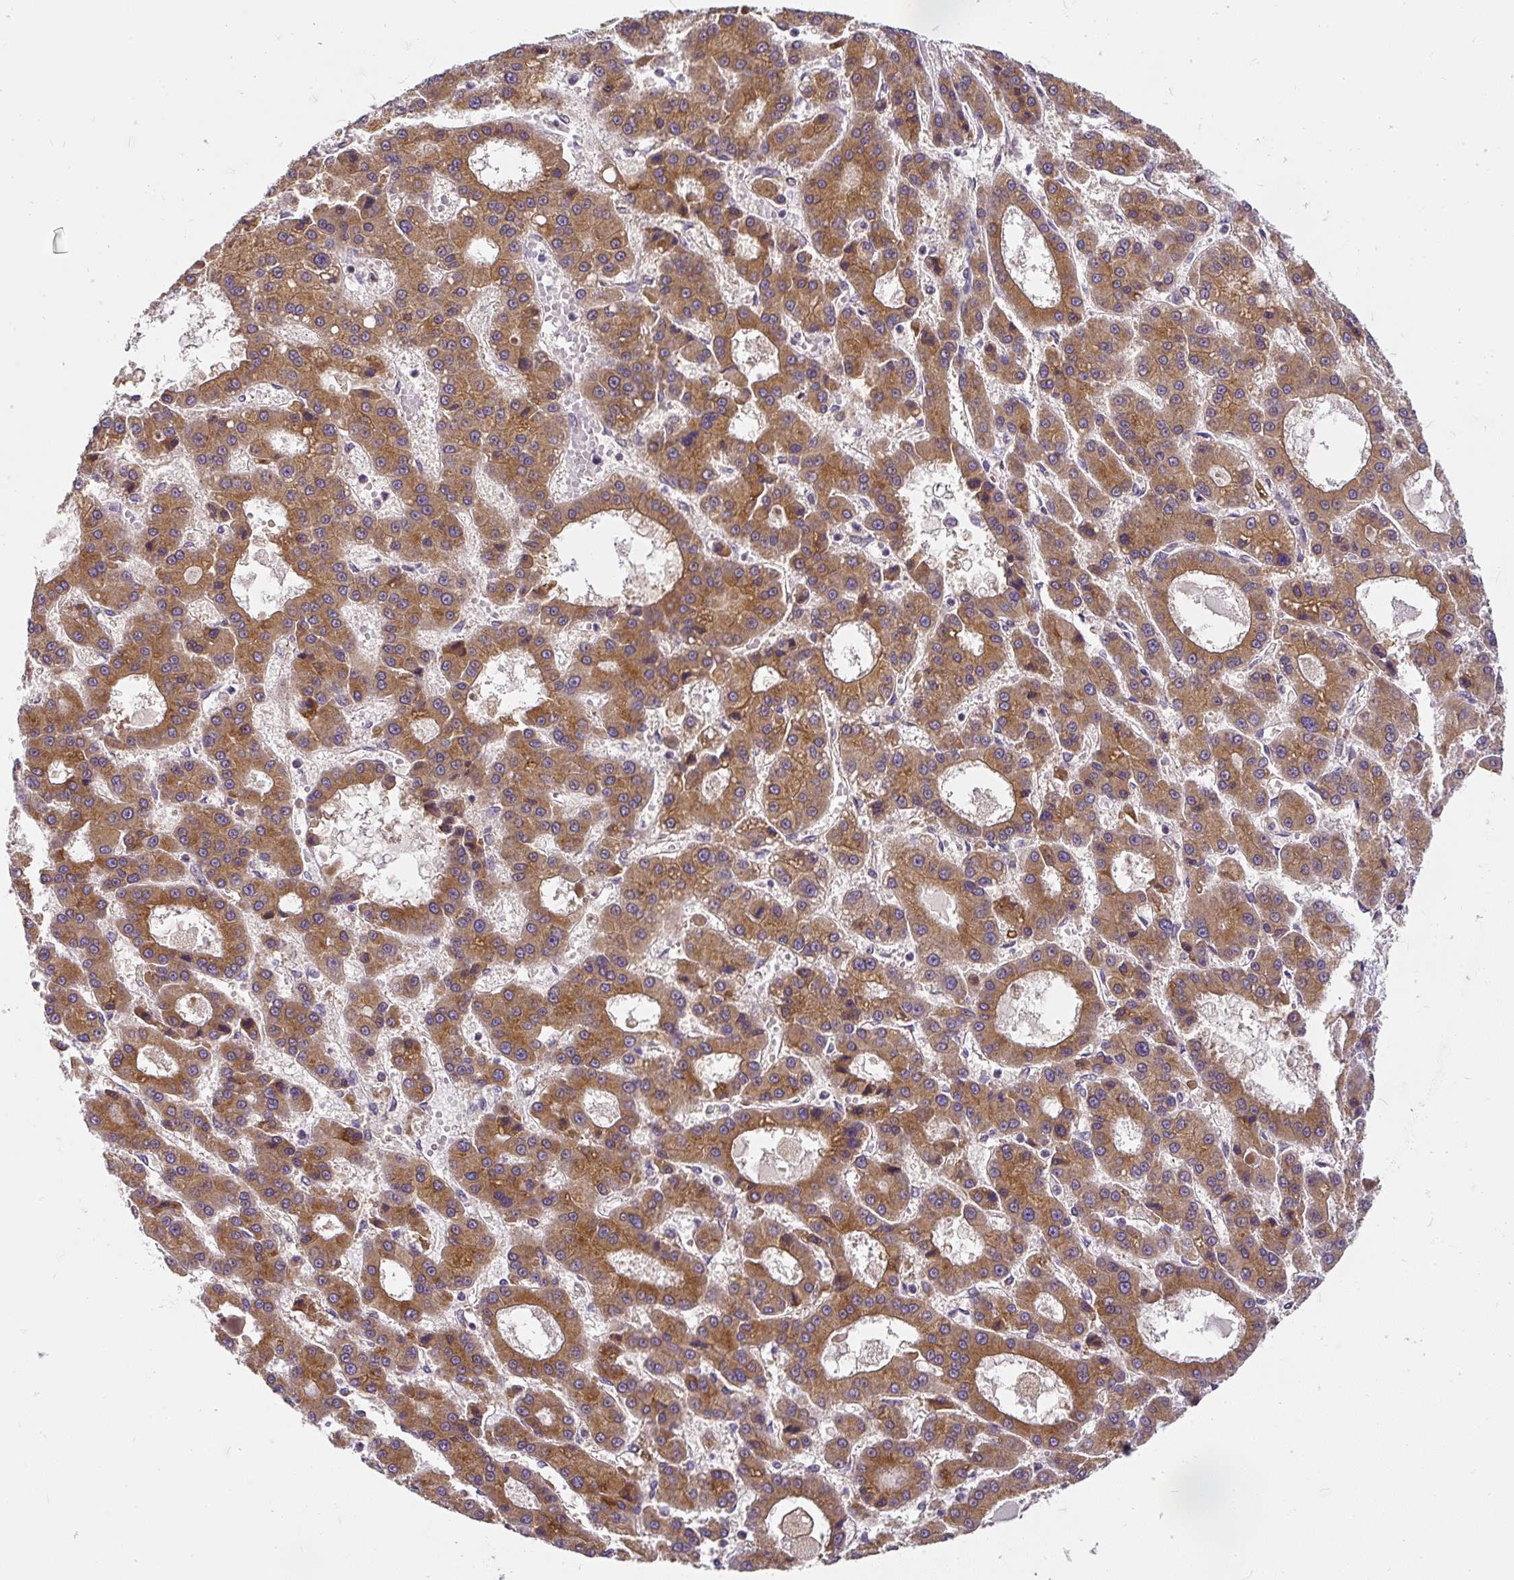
{"staining": {"intensity": "moderate", "quantity": ">75%", "location": "cytoplasmic/membranous"}, "tissue": "liver cancer", "cell_type": "Tumor cells", "image_type": "cancer", "snomed": [{"axis": "morphology", "description": "Carcinoma, Hepatocellular, NOS"}, {"axis": "topography", "description": "Liver"}], "caption": "Liver hepatocellular carcinoma stained for a protein displays moderate cytoplasmic/membranous positivity in tumor cells. The protein of interest is stained brown, and the nuclei are stained in blue (DAB (3,3'-diaminobenzidine) IHC with brightfield microscopy, high magnification).", "gene": "CYP20A1", "patient": {"sex": "male", "age": 70}}